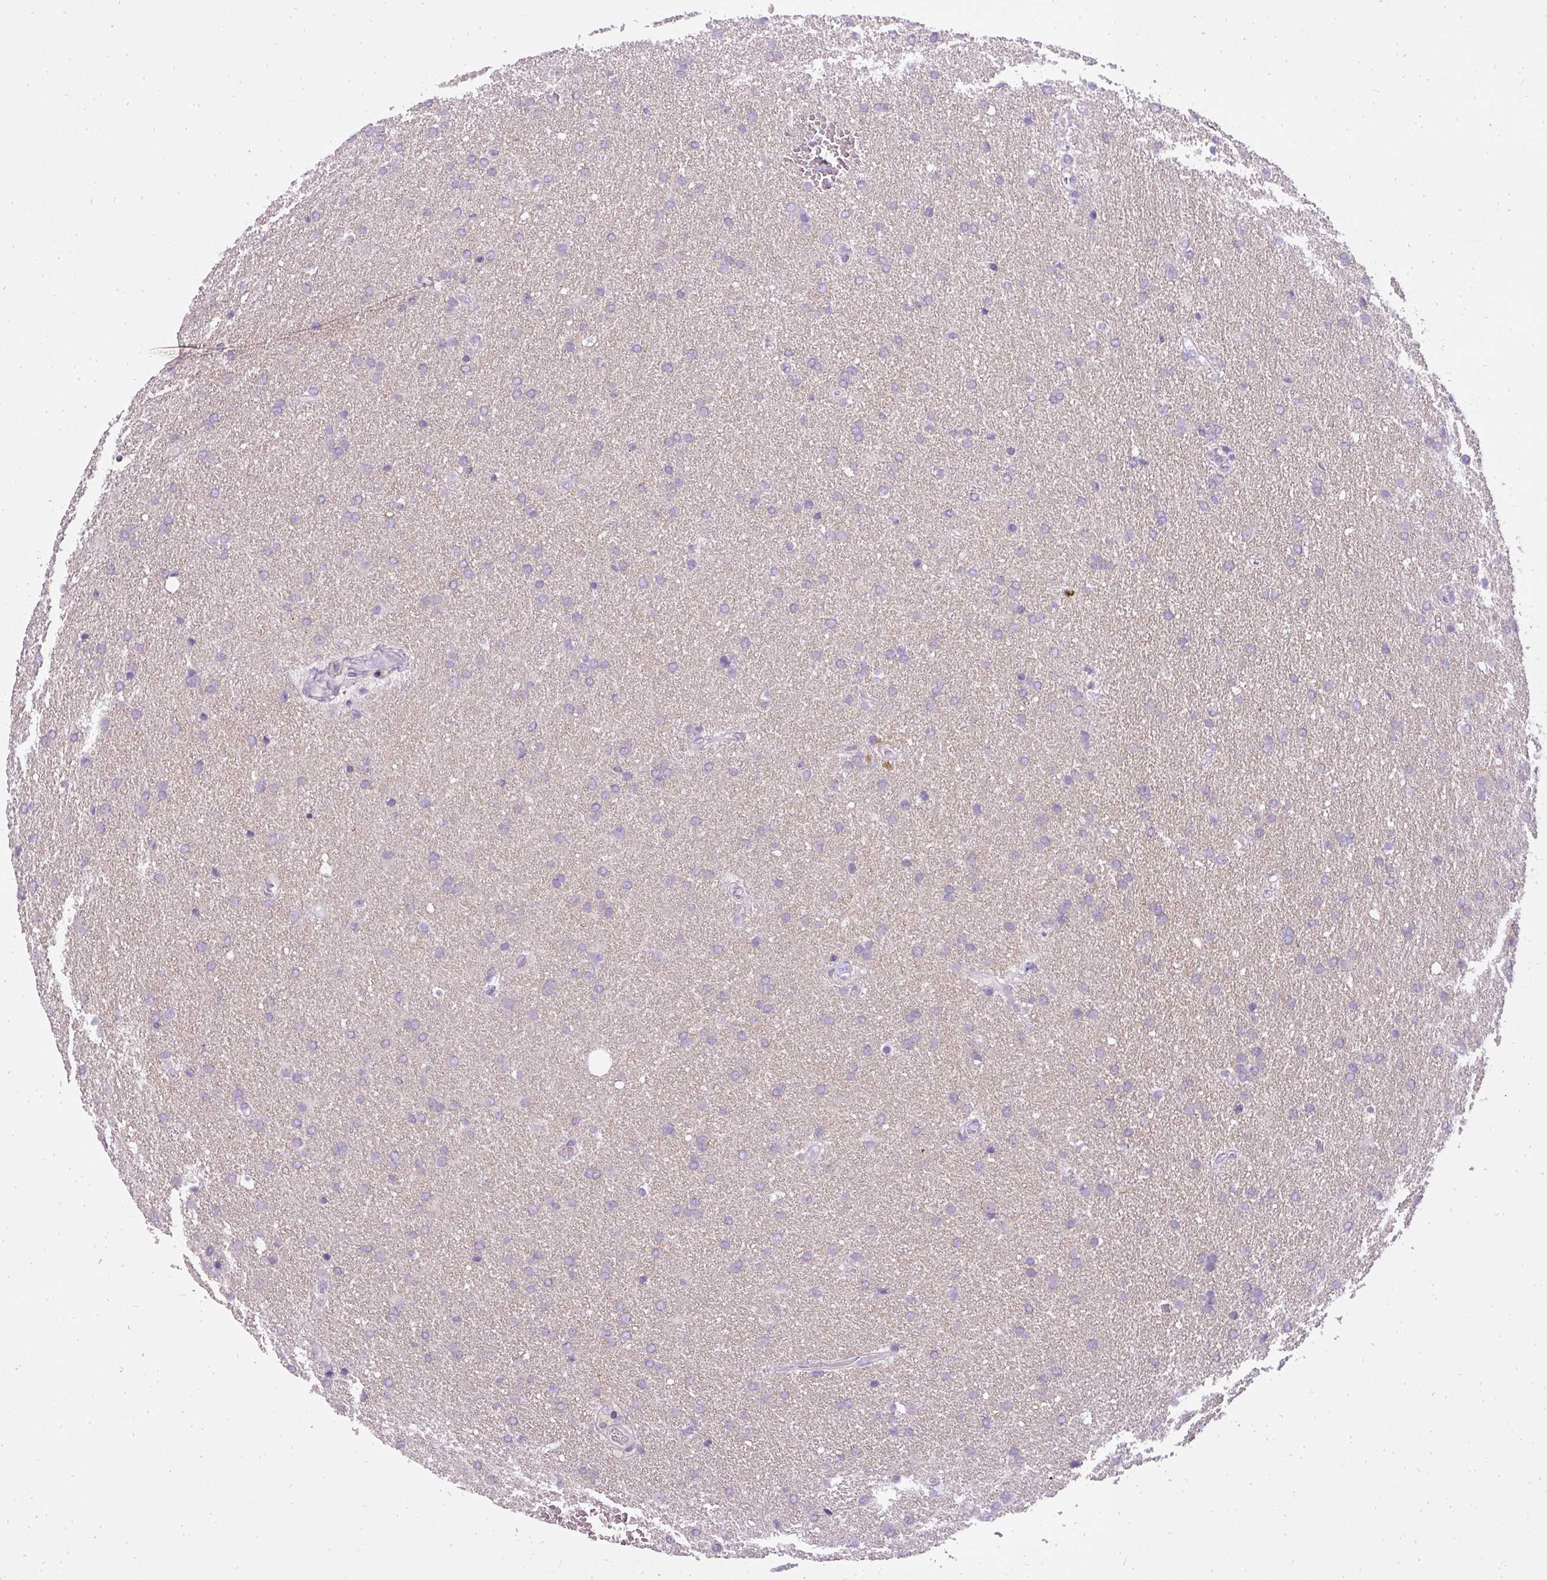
{"staining": {"intensity": "negative", "quantity": "none", "location": "none"}, "tissue": "glioma", "cell_type": "Tumor cells", "image_type": "cancer", "snomed": [{"axis": "morphology", "description": "Glioma, malignant, Low grade"}, {"axis": "topography", "description": "Brain"}], "caption": "Tumor cells show no significant protein expression in glioma. Nuclei are stained in blue.", "gene": "ATP6V1D", "patient": {"sex": "female", "age": 32}}